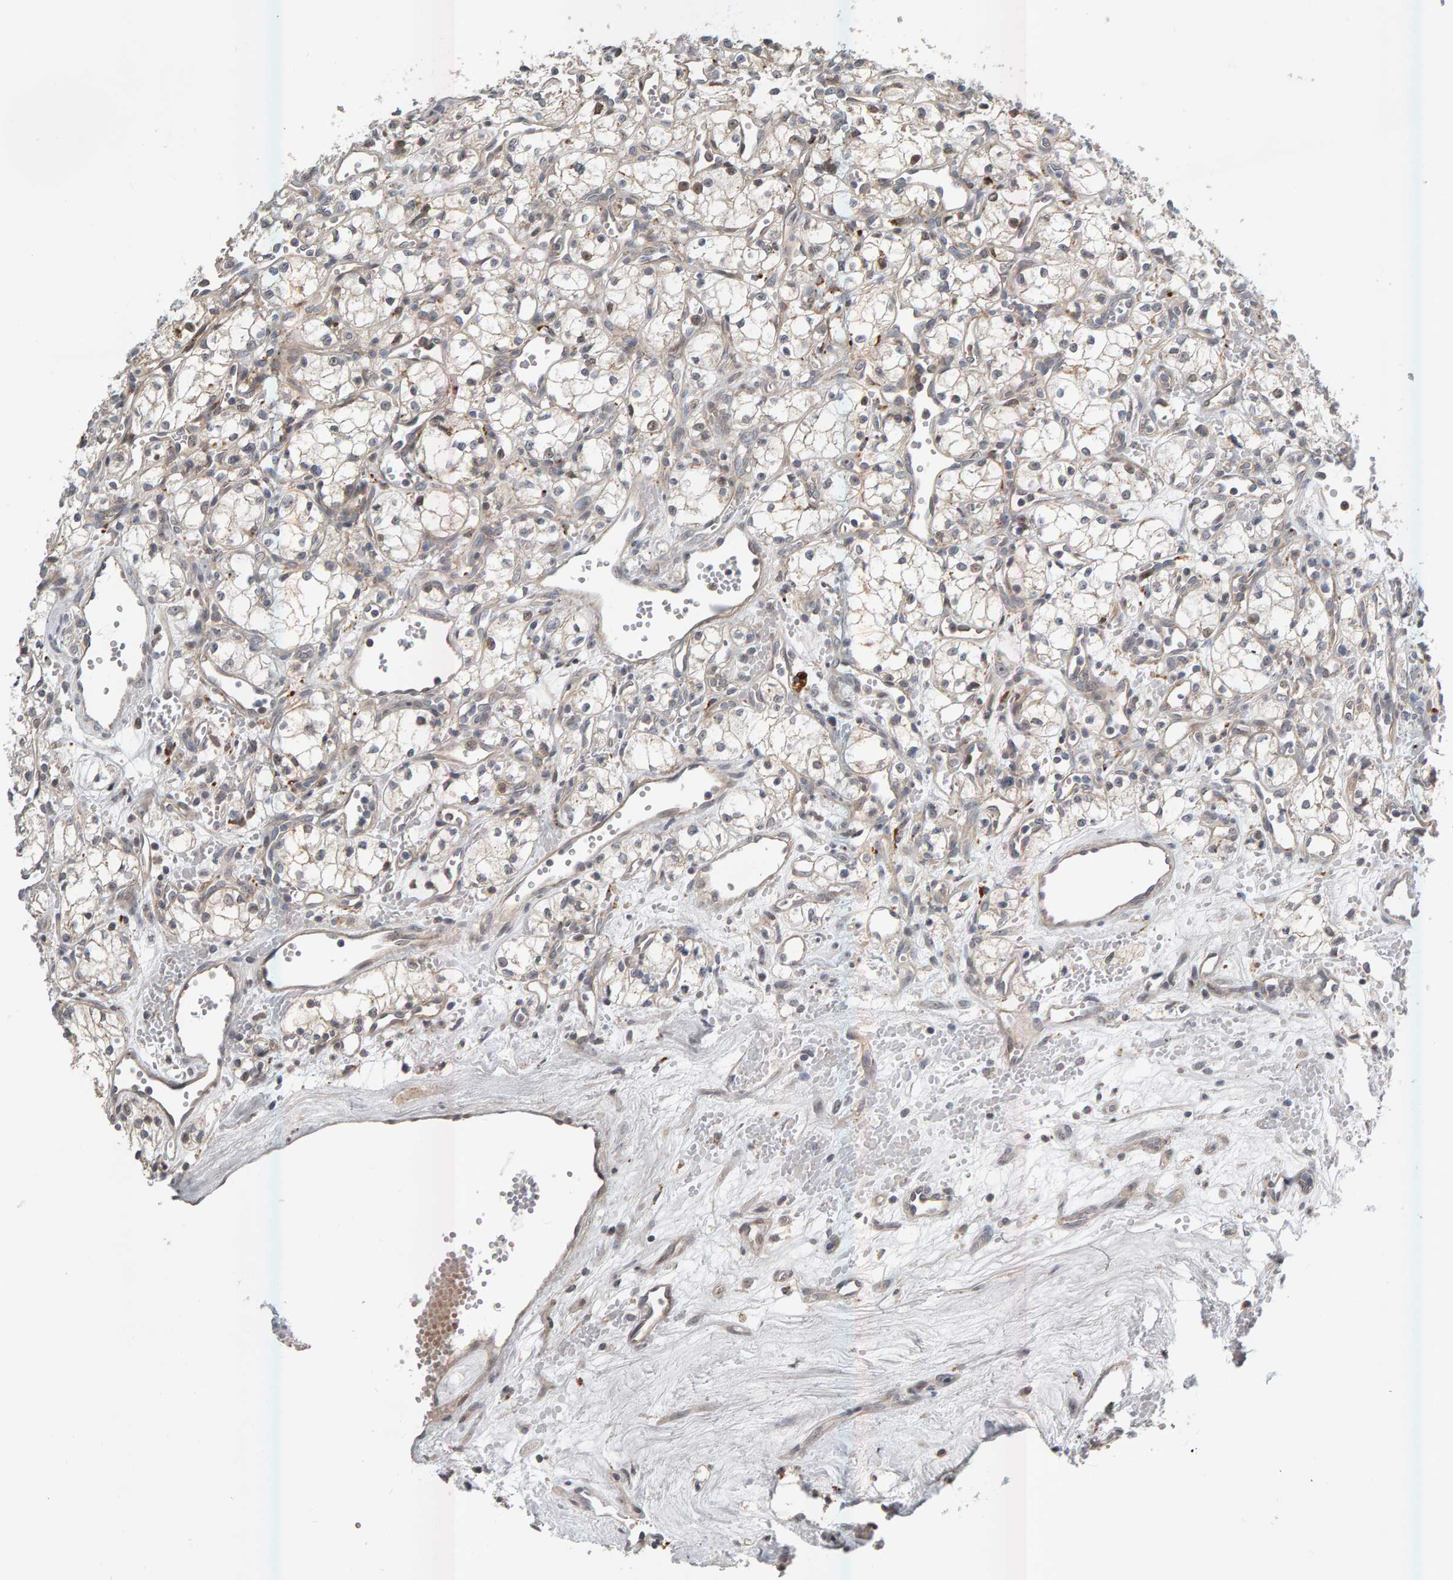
{"staining": {"intensity": "weak", "quantity": "<25%", "location": "cytoplasmic/membranous"}, "tissue": "renal cancer", "cell_type": "Tumor cells", "image_type": "cancer", "snomed": [{"axis": "morphology", "description": "Adenocarcinoma, NOS"}, {"axis": "topography", "description": "Kidney"}], "caption": "Human adenocarcinoma (renal) stained for a protein using IHC reveals no staining in tumor cells.", "gene": "ZNF160", "patient": {"sex": "male", "age": 59}}